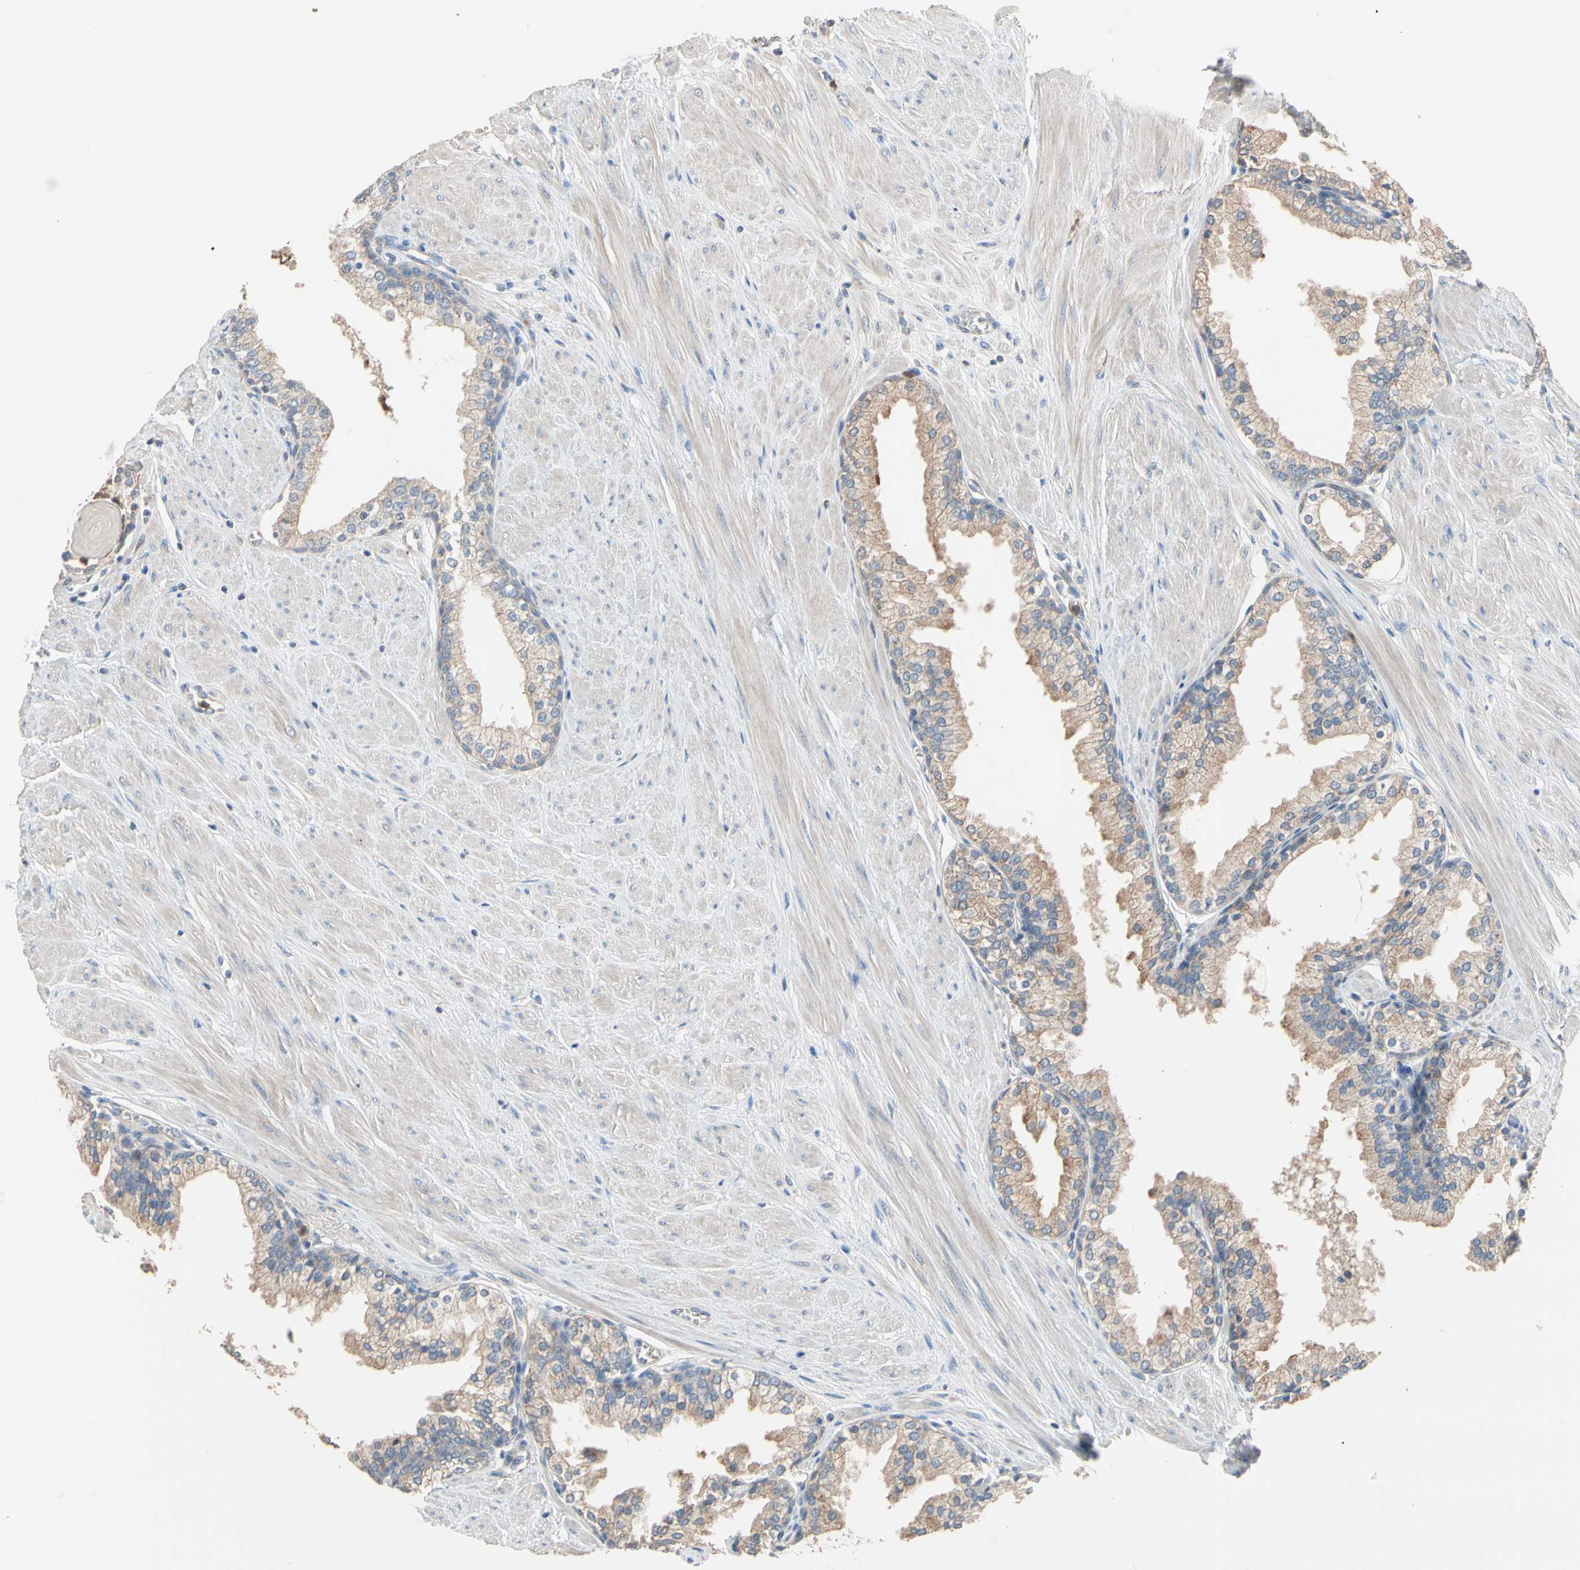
{"staining": {"intensity": "moderate", "quantity": ">75%", "location": "cytoplasmic/membranous"}, "tissue": "prostate", "cell_type": "Glandular cells", "image_type": "normal", "snomed": [{"axis": "morphology", "description": "Normal tissue, NOS"}, {"axis": "topography", "description": "Prostate"}], "caption": "Protein staining reveals moderate cytoplasmic/membranous positivity in about >75% of glandular cells in benign prostate.", "gene": "BBOX1", "patient": {"sex": "male", "age": 51}}